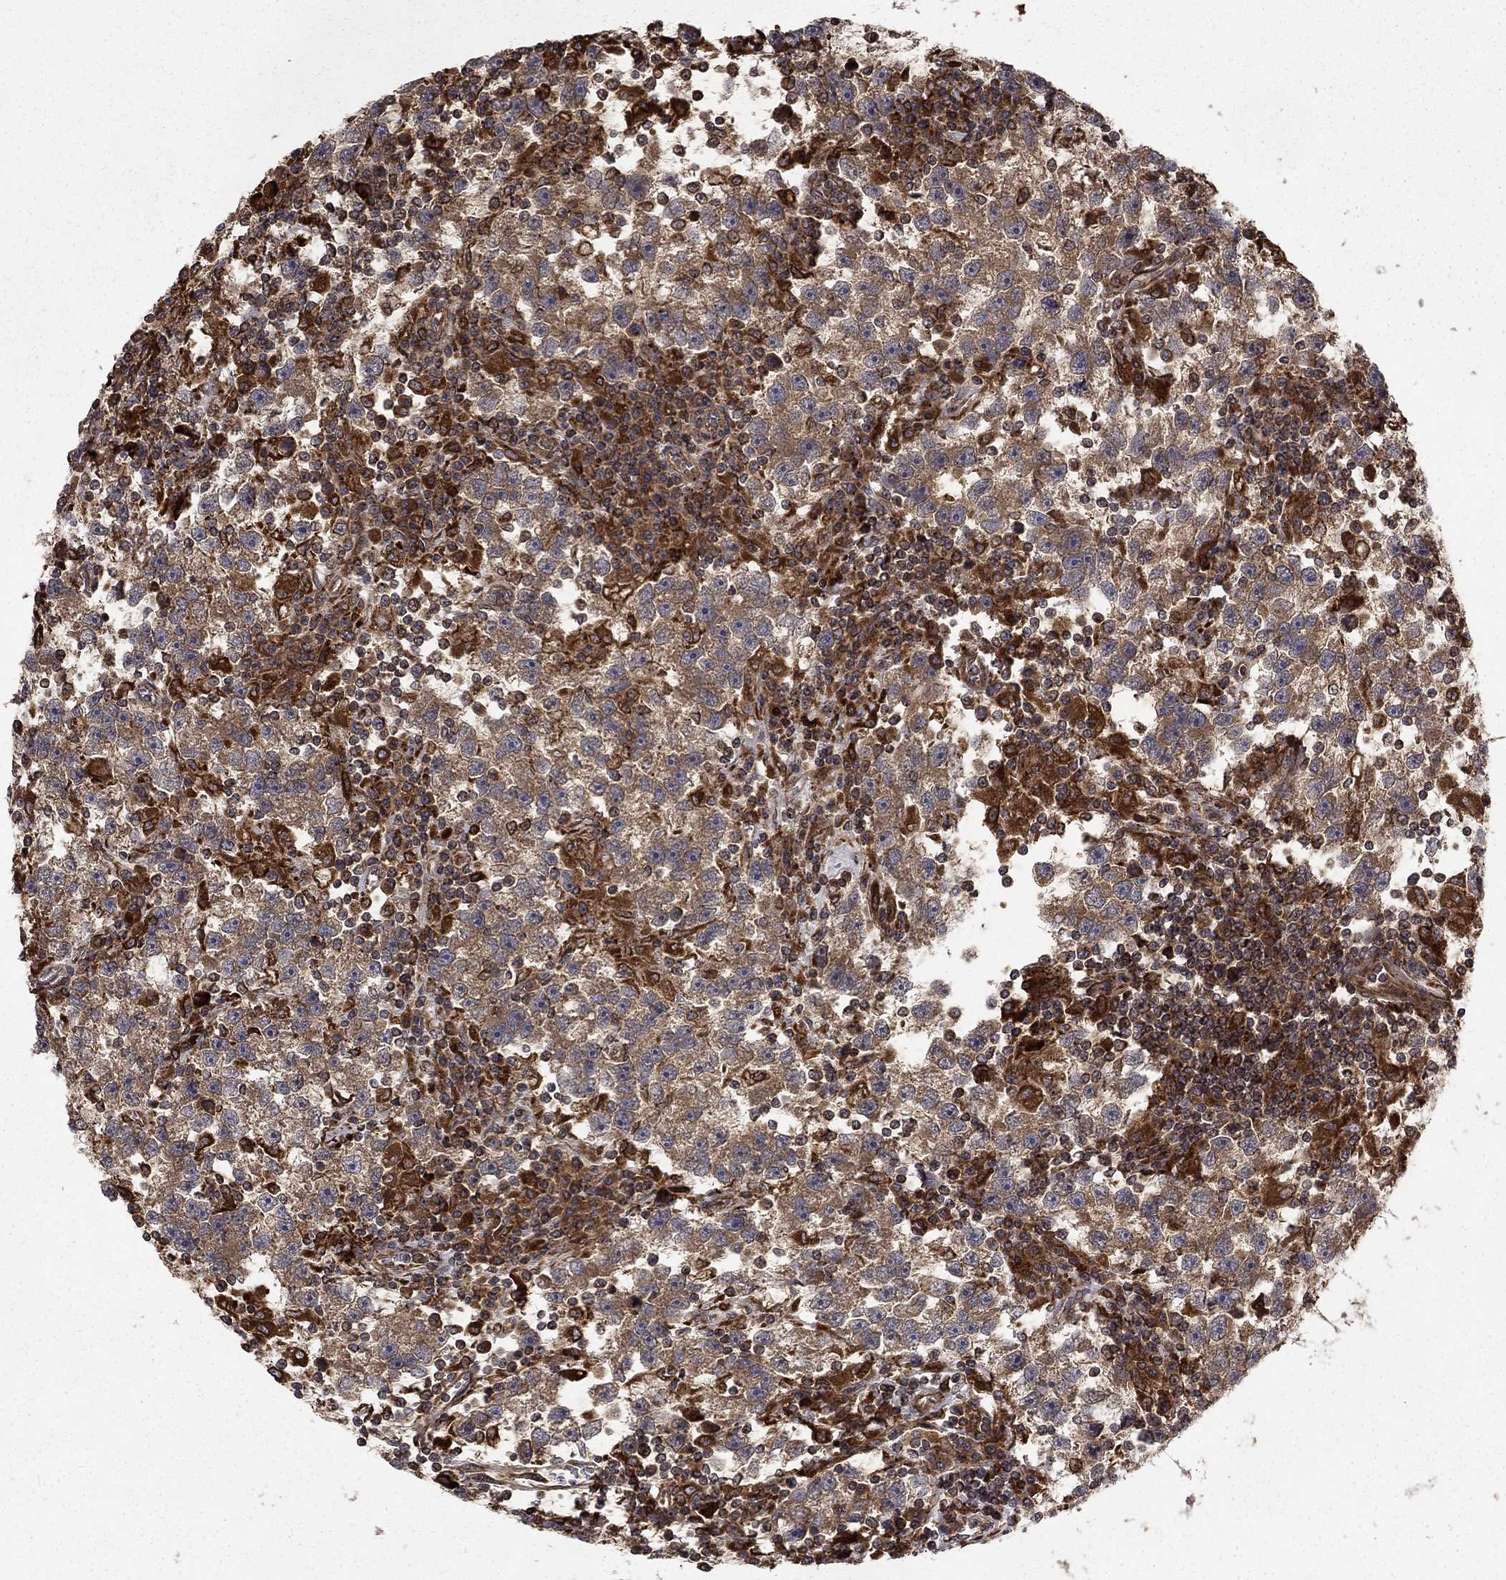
{"staining": {"intensity": "weak", "quantity": "25%-75%", "location": "cytoplasmic/membranous"}, "tissue": "testis cancer", "cell_type": "Tumor cells", "image_type": "cancer", "snomed": [{"axis": "morphology", "description": "Seminoma, NOS"}, {"axis": "topography", "description": "Testis"}], "caption": "Brown immunohistochemical staining in testis seminoma reveals weak cytoplasmic/membranous expression in approximately 25%-75% of tumor cells.", "gene": "BABAM2", "patient": {"sex": "male", "age": 47}}